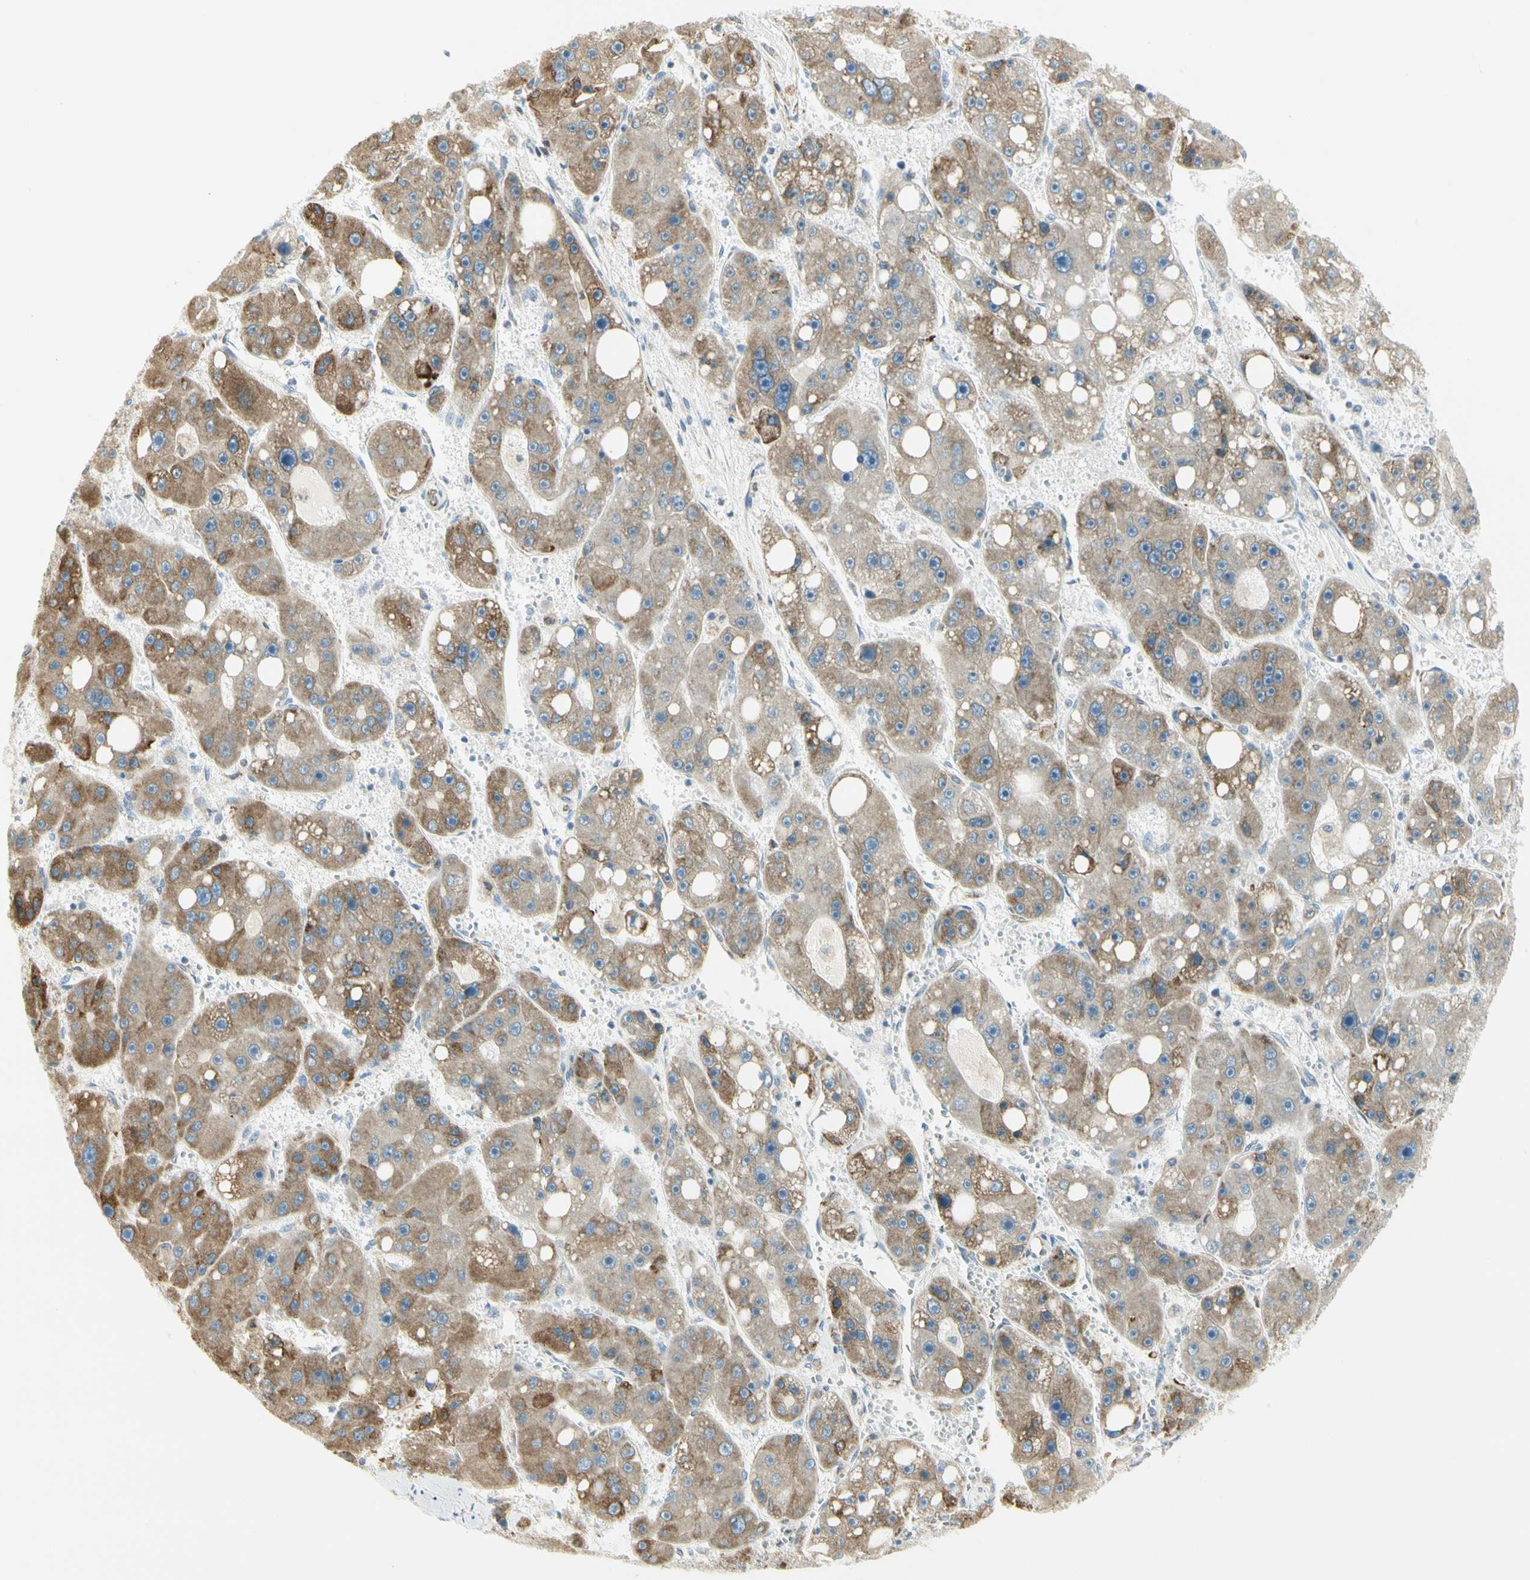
{"staining": {"intensity": "moderate", "quantity": "25%-75%", "location": "cytoplasmic/membranous"}, "tissue": "liver cancer", "cell_type": "Tumor cells", "image_type": "cancer", "snomed": [{"axis": "morphology", "description": "Carcinoma, Hepatocellular, NOS"}, {"axis": "topography", "description": "Liver"}], "caption": "Approximately 25%-75% of tumor cells in liver hepatocellular carcinoma exhibit moderate cytoplasmic/membranous protein positivity as visualized by brown immunohistochemical staining.", "gene": "TNFSF11", "patient": {"sex": "female", "age": 61}}